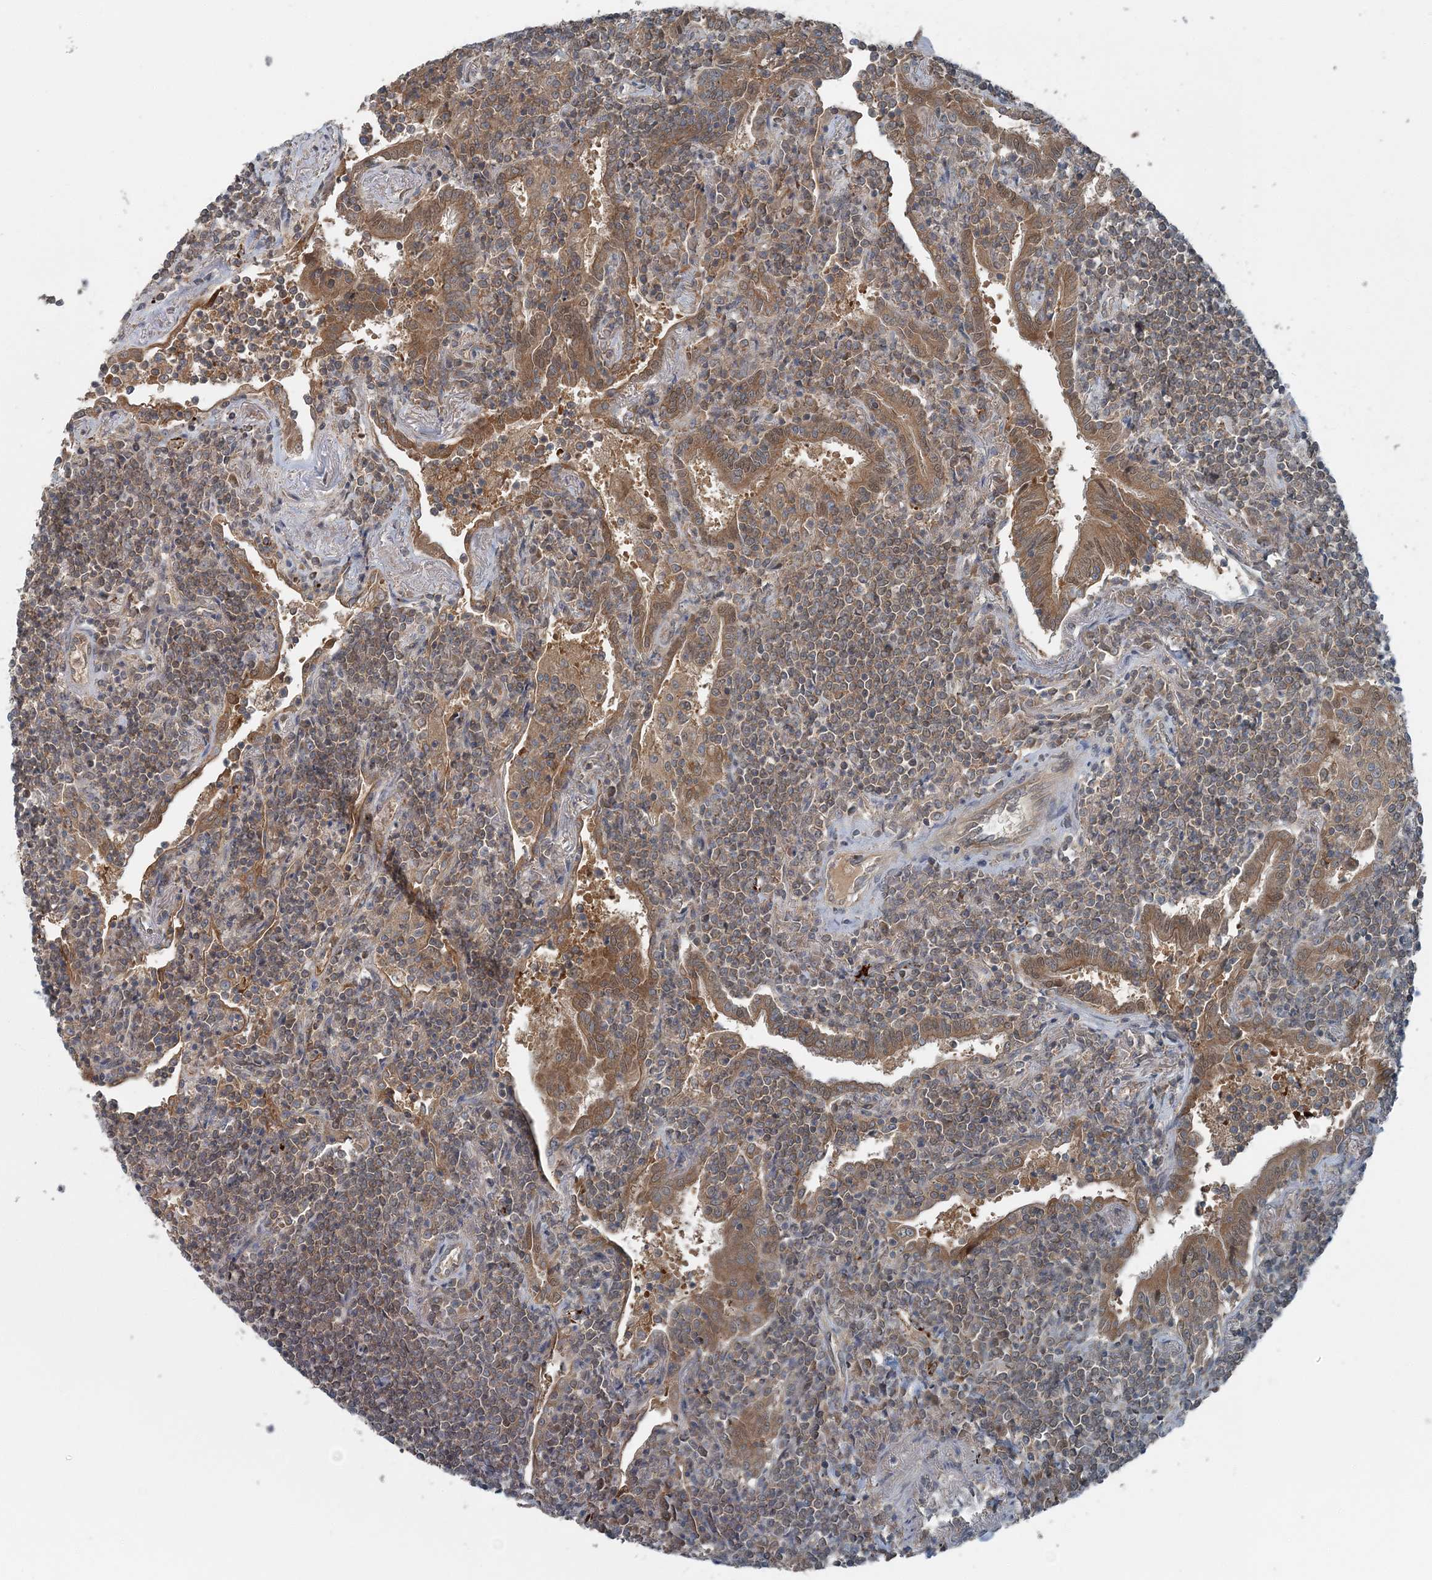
{"staining": {"intensity": "weak", "quantity": "25%-75%", "location": "cytoplasmic/membranous"}, "tissue": "lymphoma", "cell_type": "Tumor cells", "image_type": "cancer", "snomed": [{"axis": "morphology", "description": "Malignant lymphoma, non-Hodgkin's type, Low grade"}, {"axis": "topography", "description": "Lung"}], "caption": "Protein staining of malignant lymphoma, non-Hodgkin's type (low-grade) tissue shows weak cytoplasmic/membranous positivity in approximately 25%-75% of tumor cells. The staining is performed using DAB (3,3'-diaminobenzidine) brown chromogen to label protein expression. The nuclei are counter-stained blue using hematoxylin.", "gene": "ASNSD1", "patient": {"sex": "female", "age": 71}}